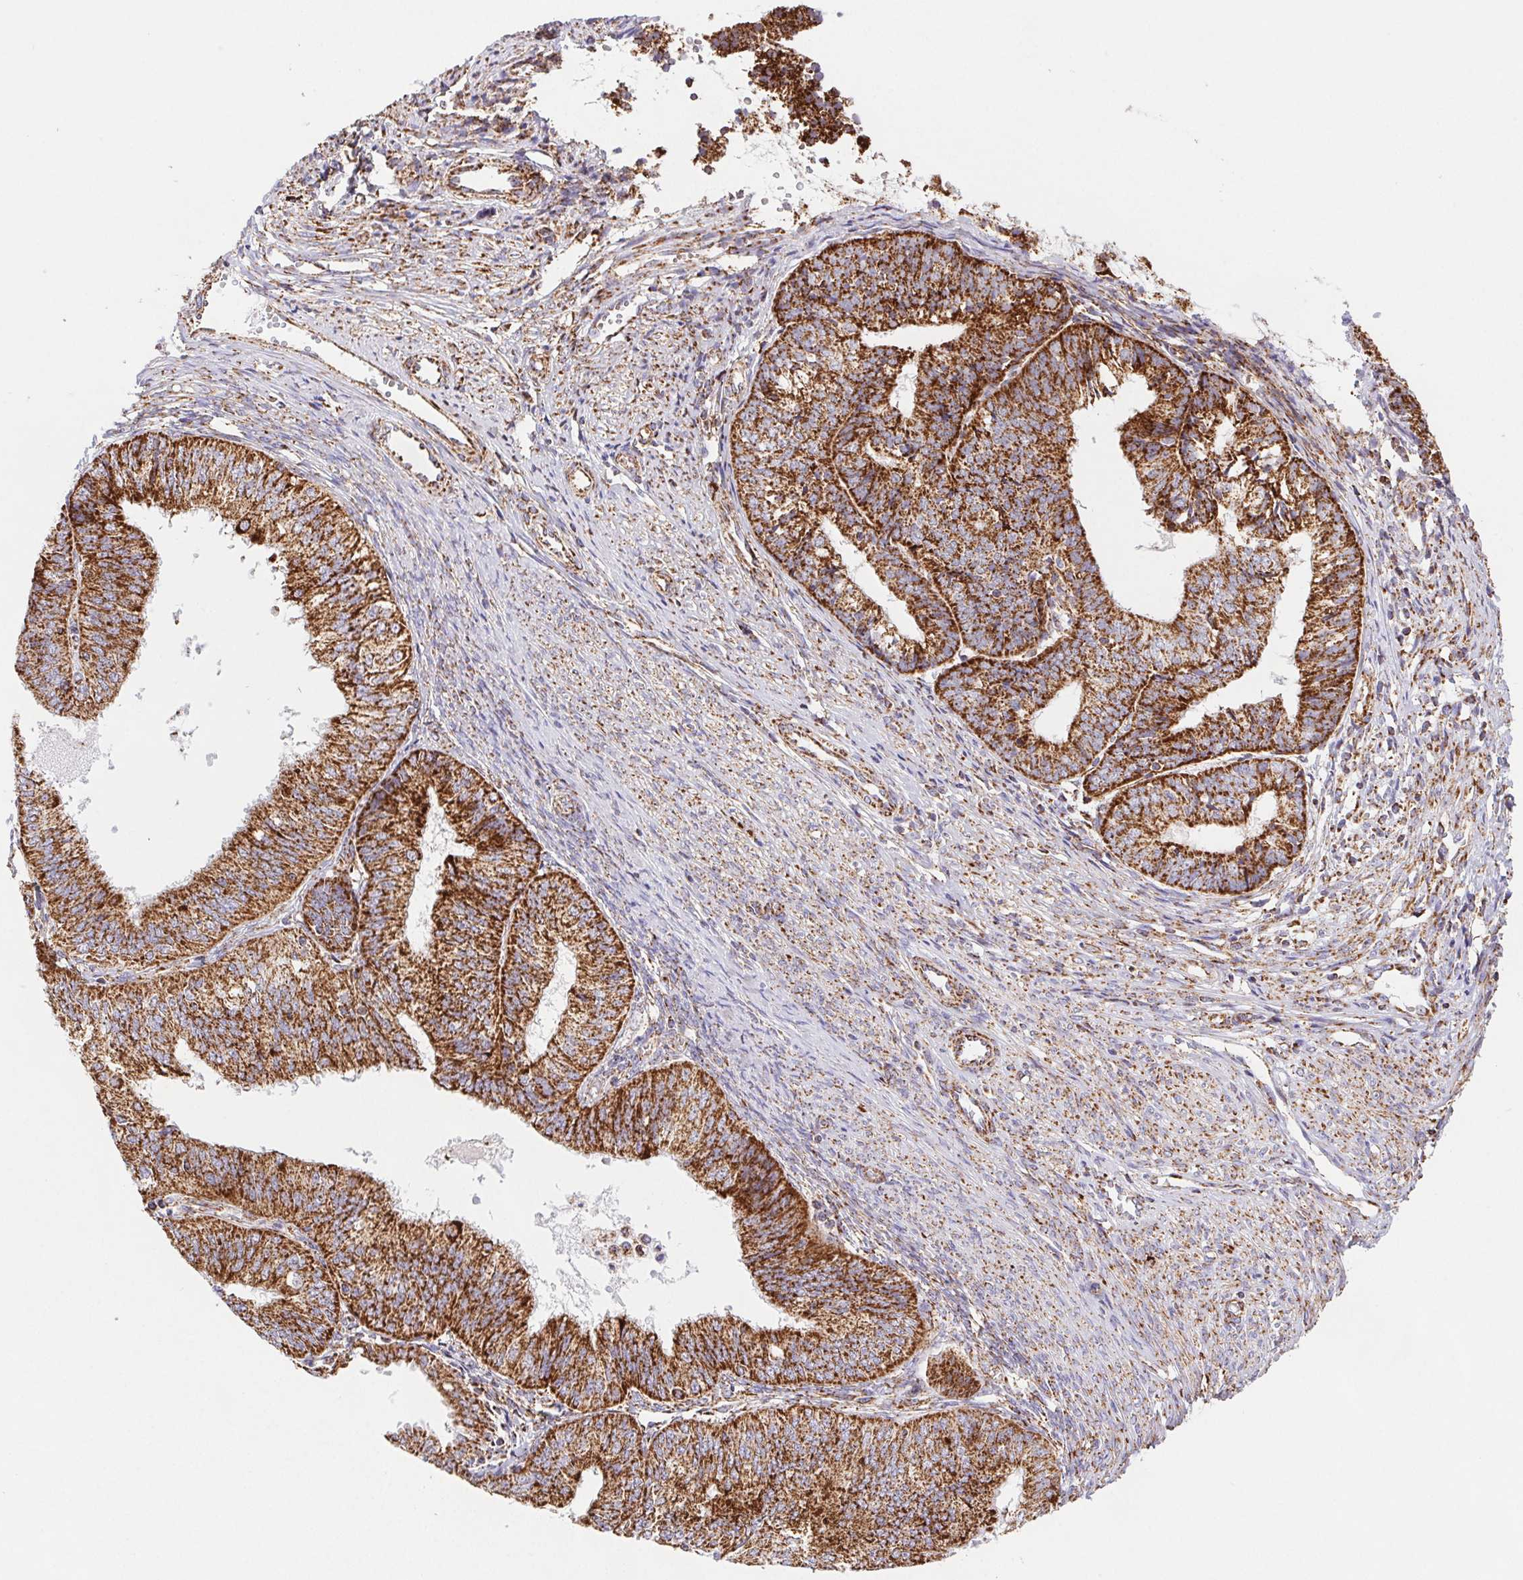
{"staining": {"intensity": "strong", "quantity": ">75%", "location": "cytoplasmic/membranous"}, "tissue": "endometrial cancer", "cell_type": "Tumor cells", "image_type": "cancer", "snomed": [{"axis": "morphology", "description": "Adenocarcinoma, NOS"}, {"axis": "topography", "description": "Endometrium"}], "caption": "Endometrial cancer (adenocarcinoma) tissue demonstrates strong cytoplasmic/membranous expression in approximately >75% of tumor cells, visualized by immunohistochemistry. (brown staining indicates protein expression, while blue staining denotes nuclei).", "gene": "NIPSNAP2", "patient": {"sex": "female", "age": 58}}